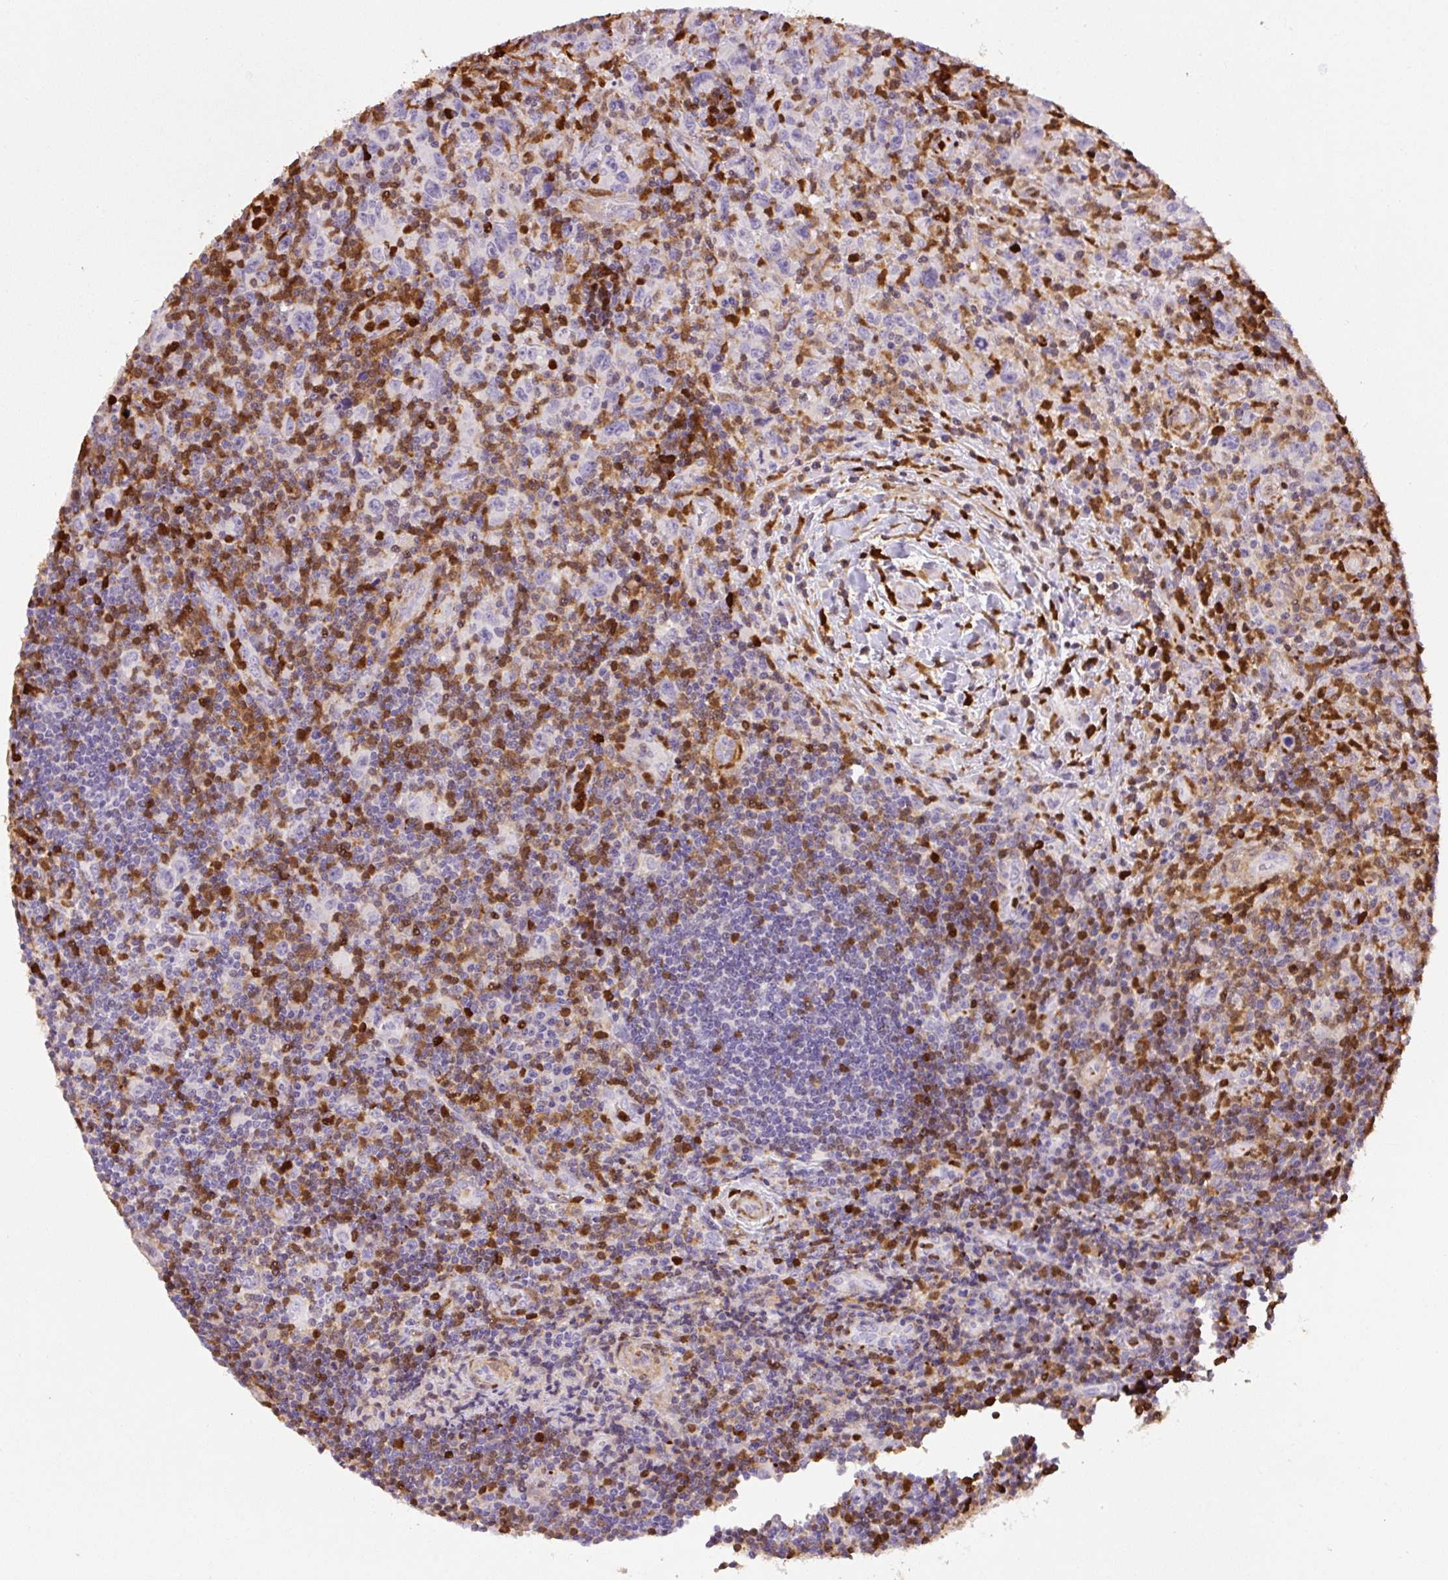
{"staining": {"intensity": "negative", "quantity": "none", "location": "none"}, "tissue": "lymphoma", "cell_type": "Tumor cells", "image_type": "cancer", "snomed": [{"axis": "morphology", "description": "Hodgkin's disease, NOS"}, {"axis": "topography", "description": "Lymph node"}], "caption": "Micrograph shows no significant protein positivity in tumor cells of lymphoma.", "gene": "S100A4", "patient": {"sex": "female", "age": 18}}